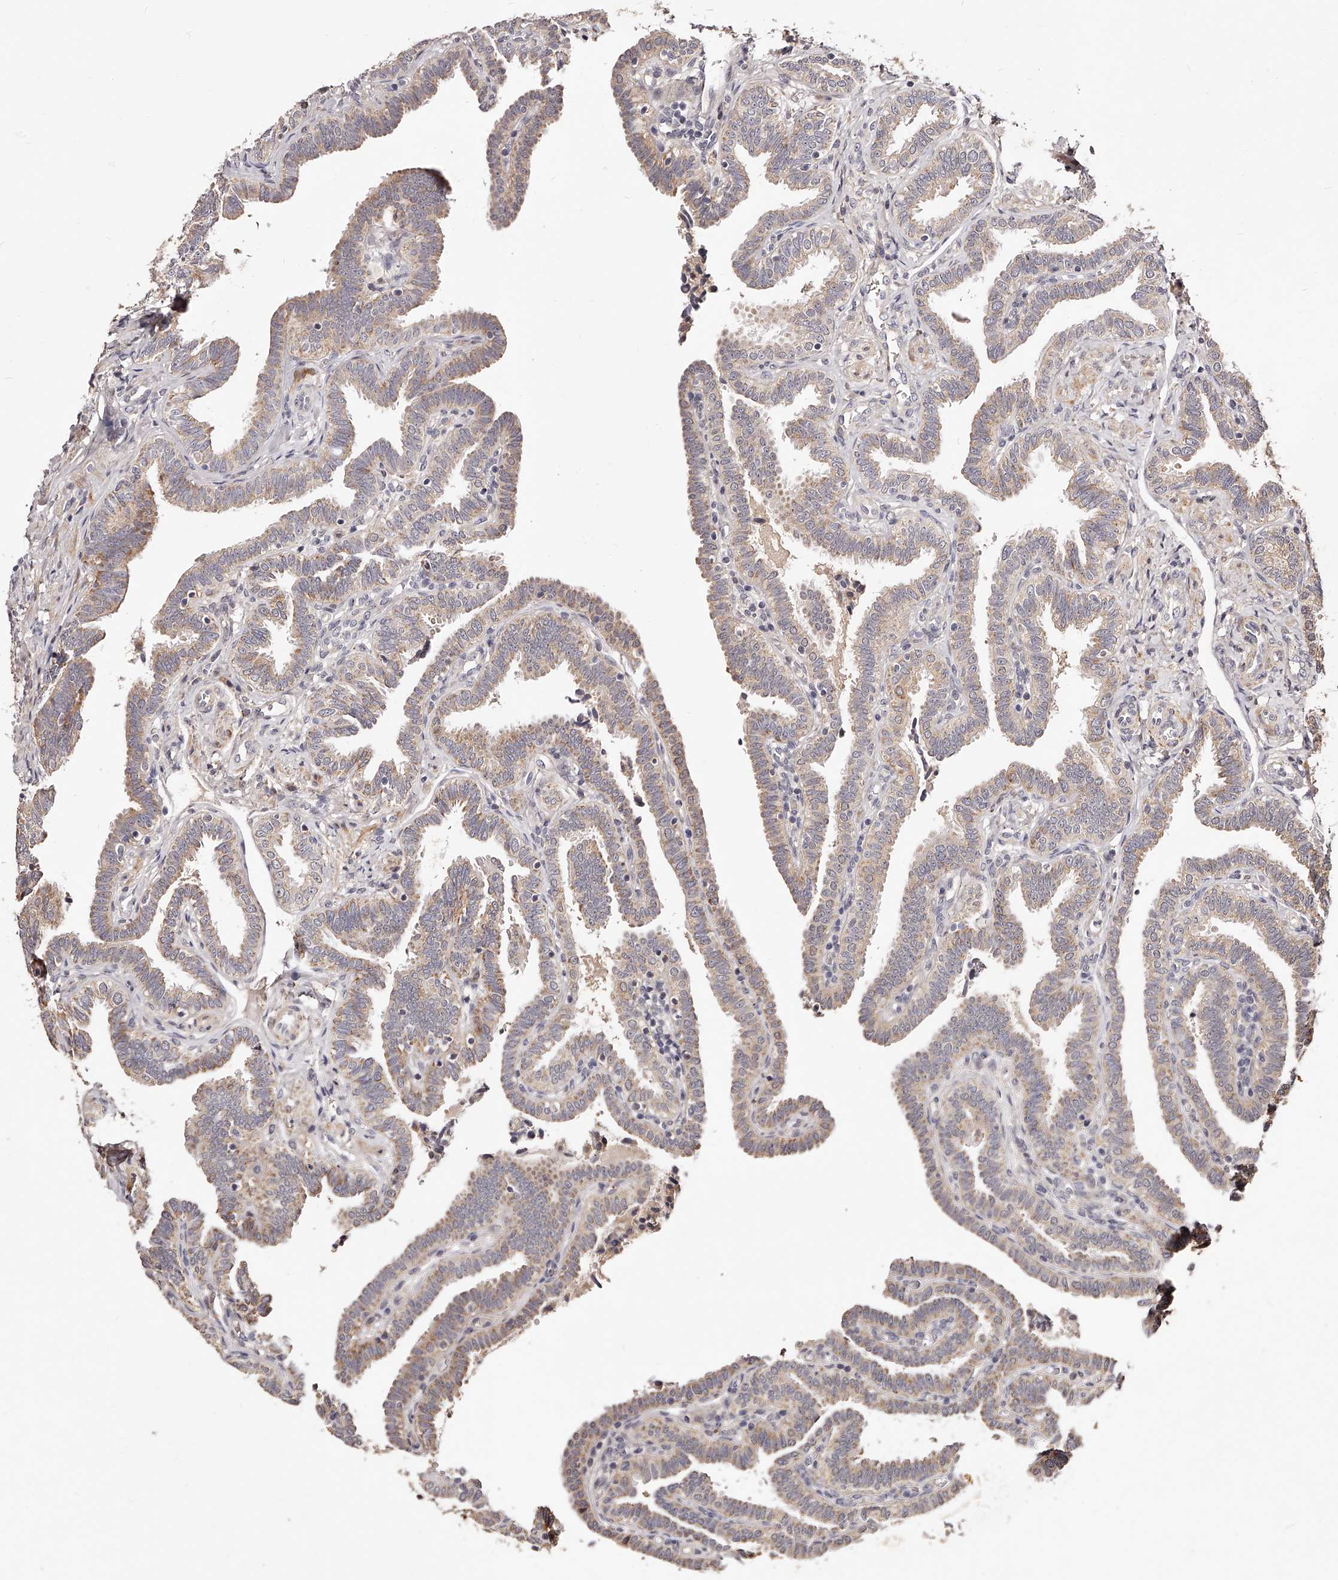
{"staining": {"intensity": "weak", "quantity": "25%-75%", "location": "cytoplasmic/membranous"}, "tissue": "fallopian tube", "cell_type": "Glandular cells", "image_type": "normal", "snomed": [{"axis": "morphology", "description": "Normal tissue, NOS"}, {"axis": "topography", "description": "Fallopian tube"}], "caption": "The micrograph demonstrates a brown stain indicating the presence of a protein in the cytoplasmic/membranous of glandular cells in fallopian tube.", "gene": "ZNF502", "patient": {"sex": "female", "age": 39}}